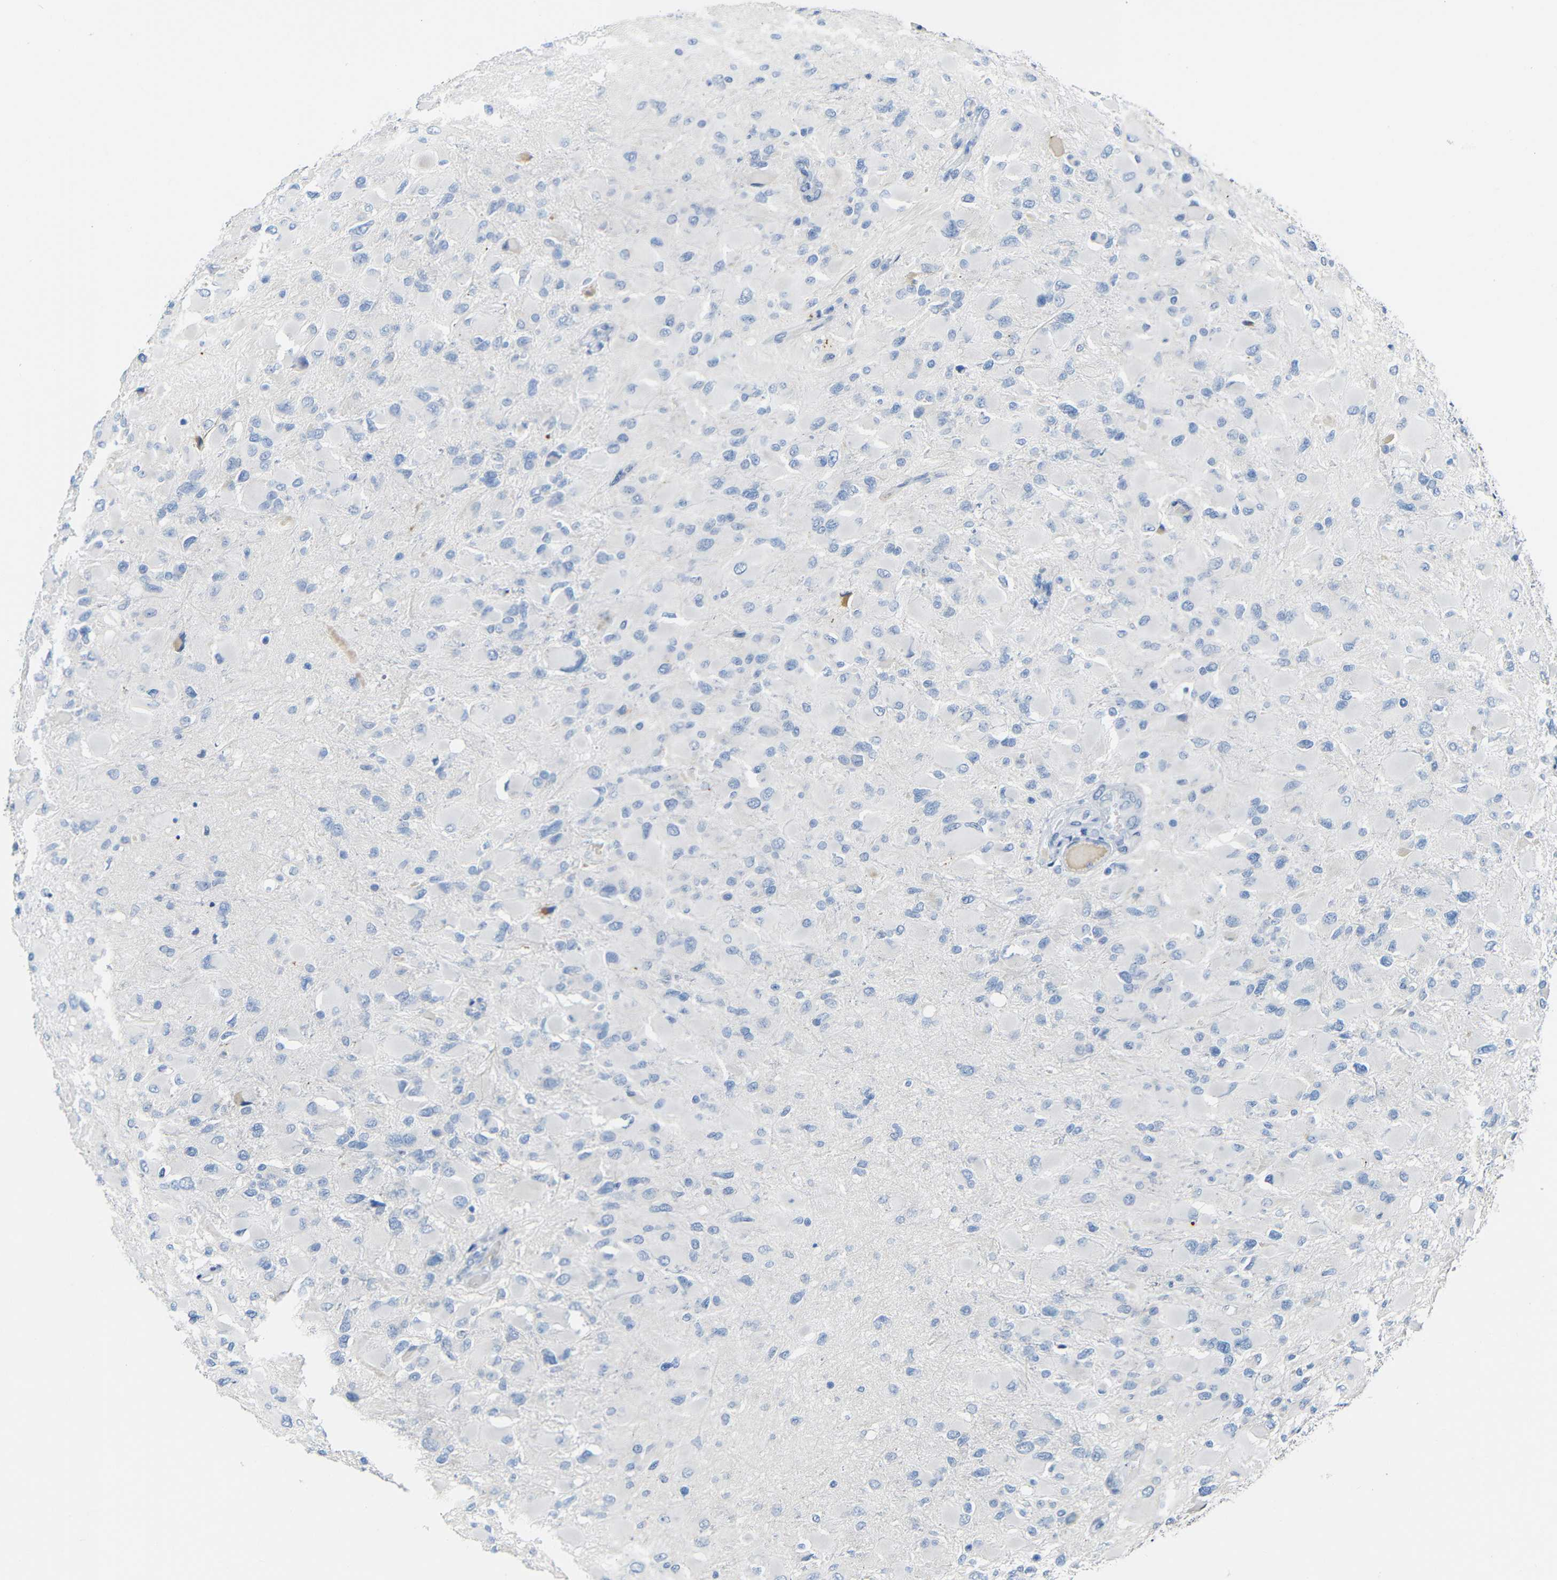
{"staining": {"intensity": "negative", "quantity": "none", "location": "none"}, "tissue": "glioma", "cell_type": "Tumor cells", "image_type": "cancer", "snomed": [{"axis": "morphology", "description": "Glioma, malignant, High grade"}, {"axis": "topography", "description": "Cerebral cortex"}], "caption": "Immunohistochemistry histopathology image of neoplastic tissue: glioma stained with DAB (3,3'-diaminobenzidine) demonstrates no significant protein positivity in tumor cells. The staining was performed using DAB (3,3'-diaminobenzidine) to visualize the protein expression in brown, while the nuclei were stained in blue with hematoxylin (Magnification: 20x).", "gene": "C15orf48", "patient": {"sex": "female", "age": 36}}